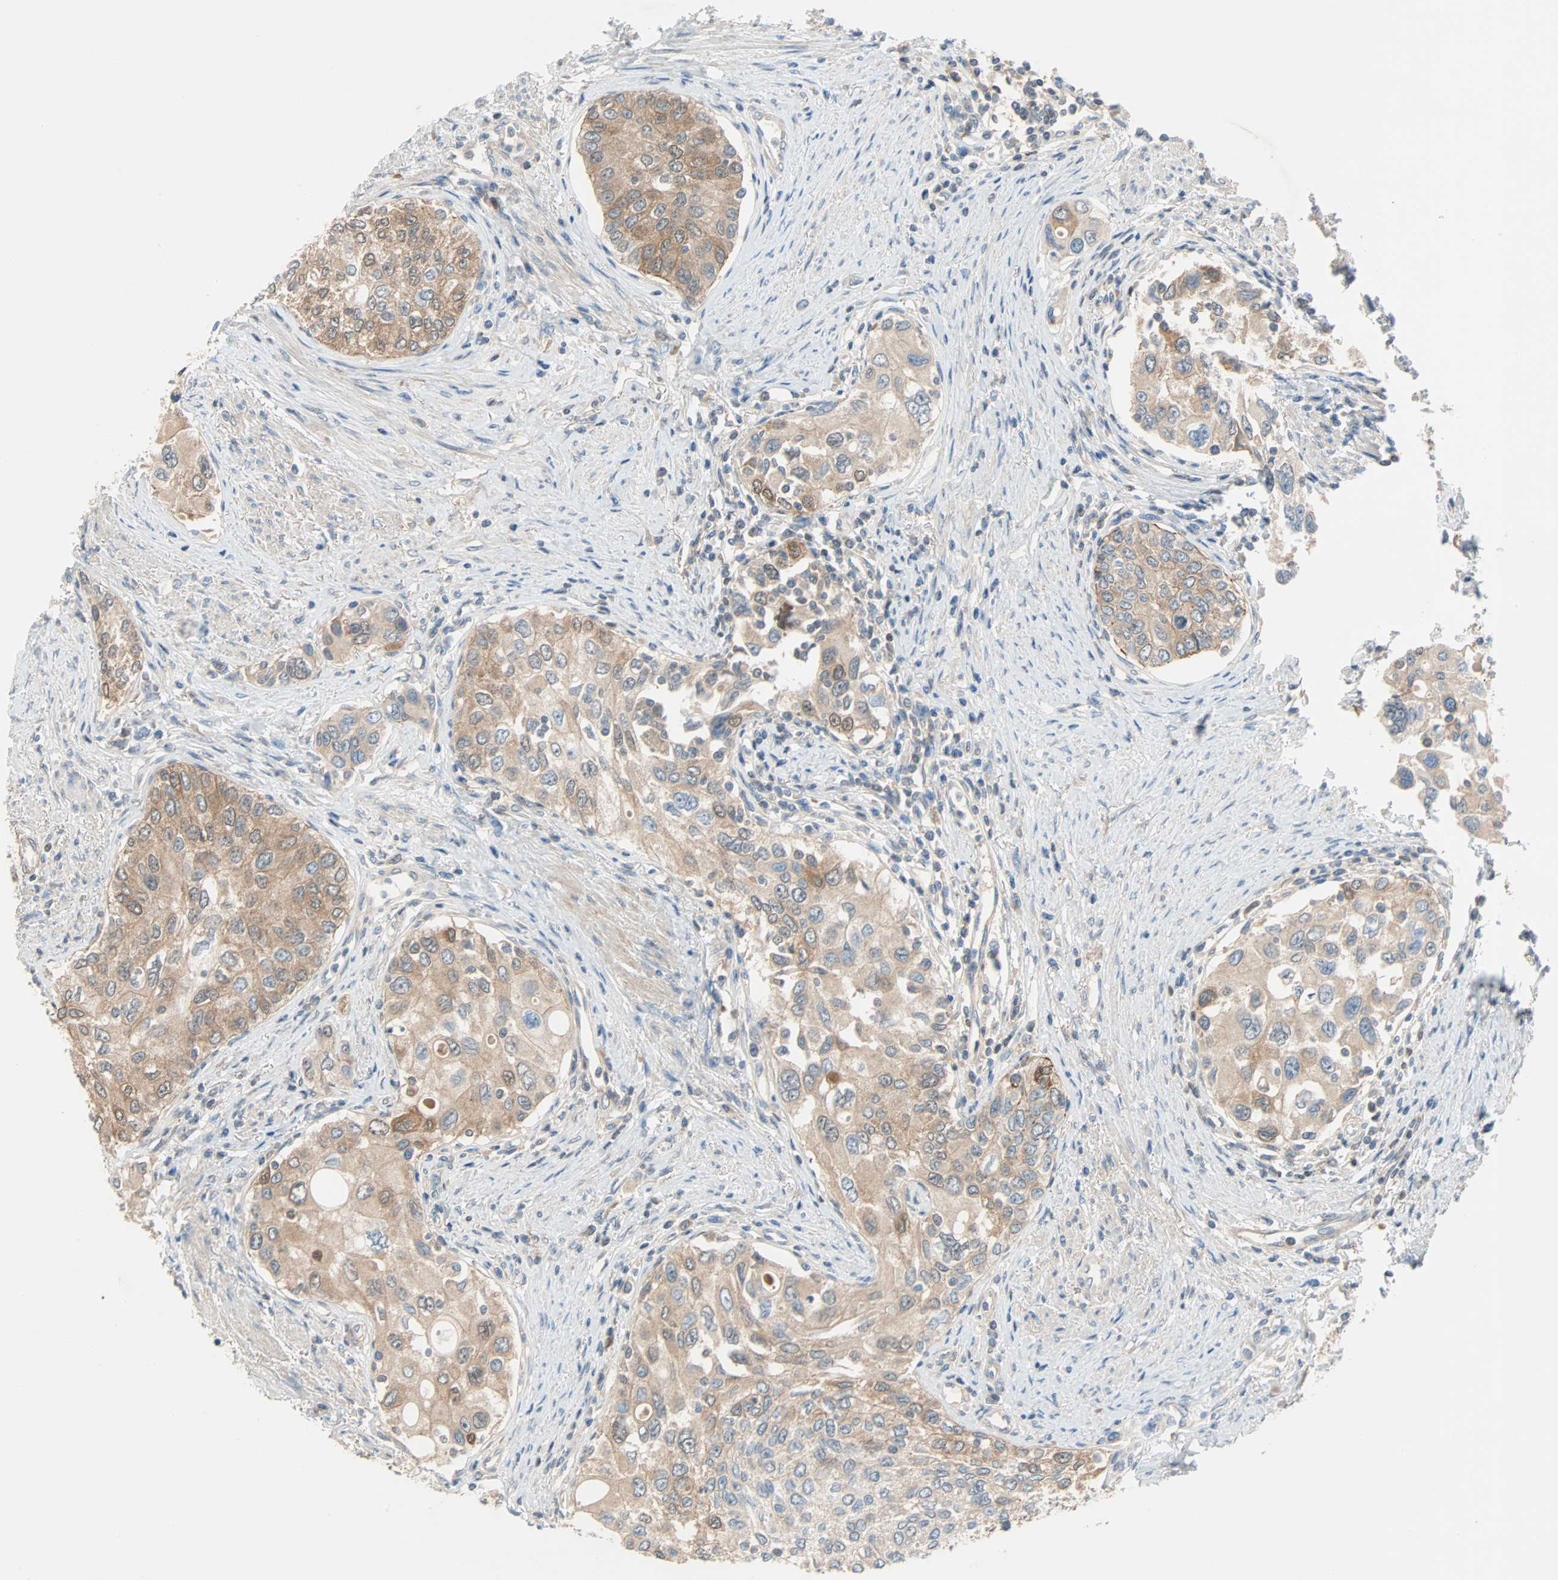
{"staining": {"intensity": "weak", "quantity": ">75%", "location": "cytoplasmic/membranous"}, "tissue": "urothelial cancer", "cell_type": "Tumor cells", "image_type": "cancer", "snomed": [{"axis": "morphology", "description": "Urothelial carcinoma, High grade"}, {"axis": "topography", "description": "Urinary bladder"}], "caption": "Urothelial carcinoma (high-grade) tissue demonstrates weak cytoplasmic/membranous staining in about >75% of tumor cells, visualized by immunohistochemistry.", "gene": "TNFRSF12A", "patient": {"sex": "female", "age": 56}}